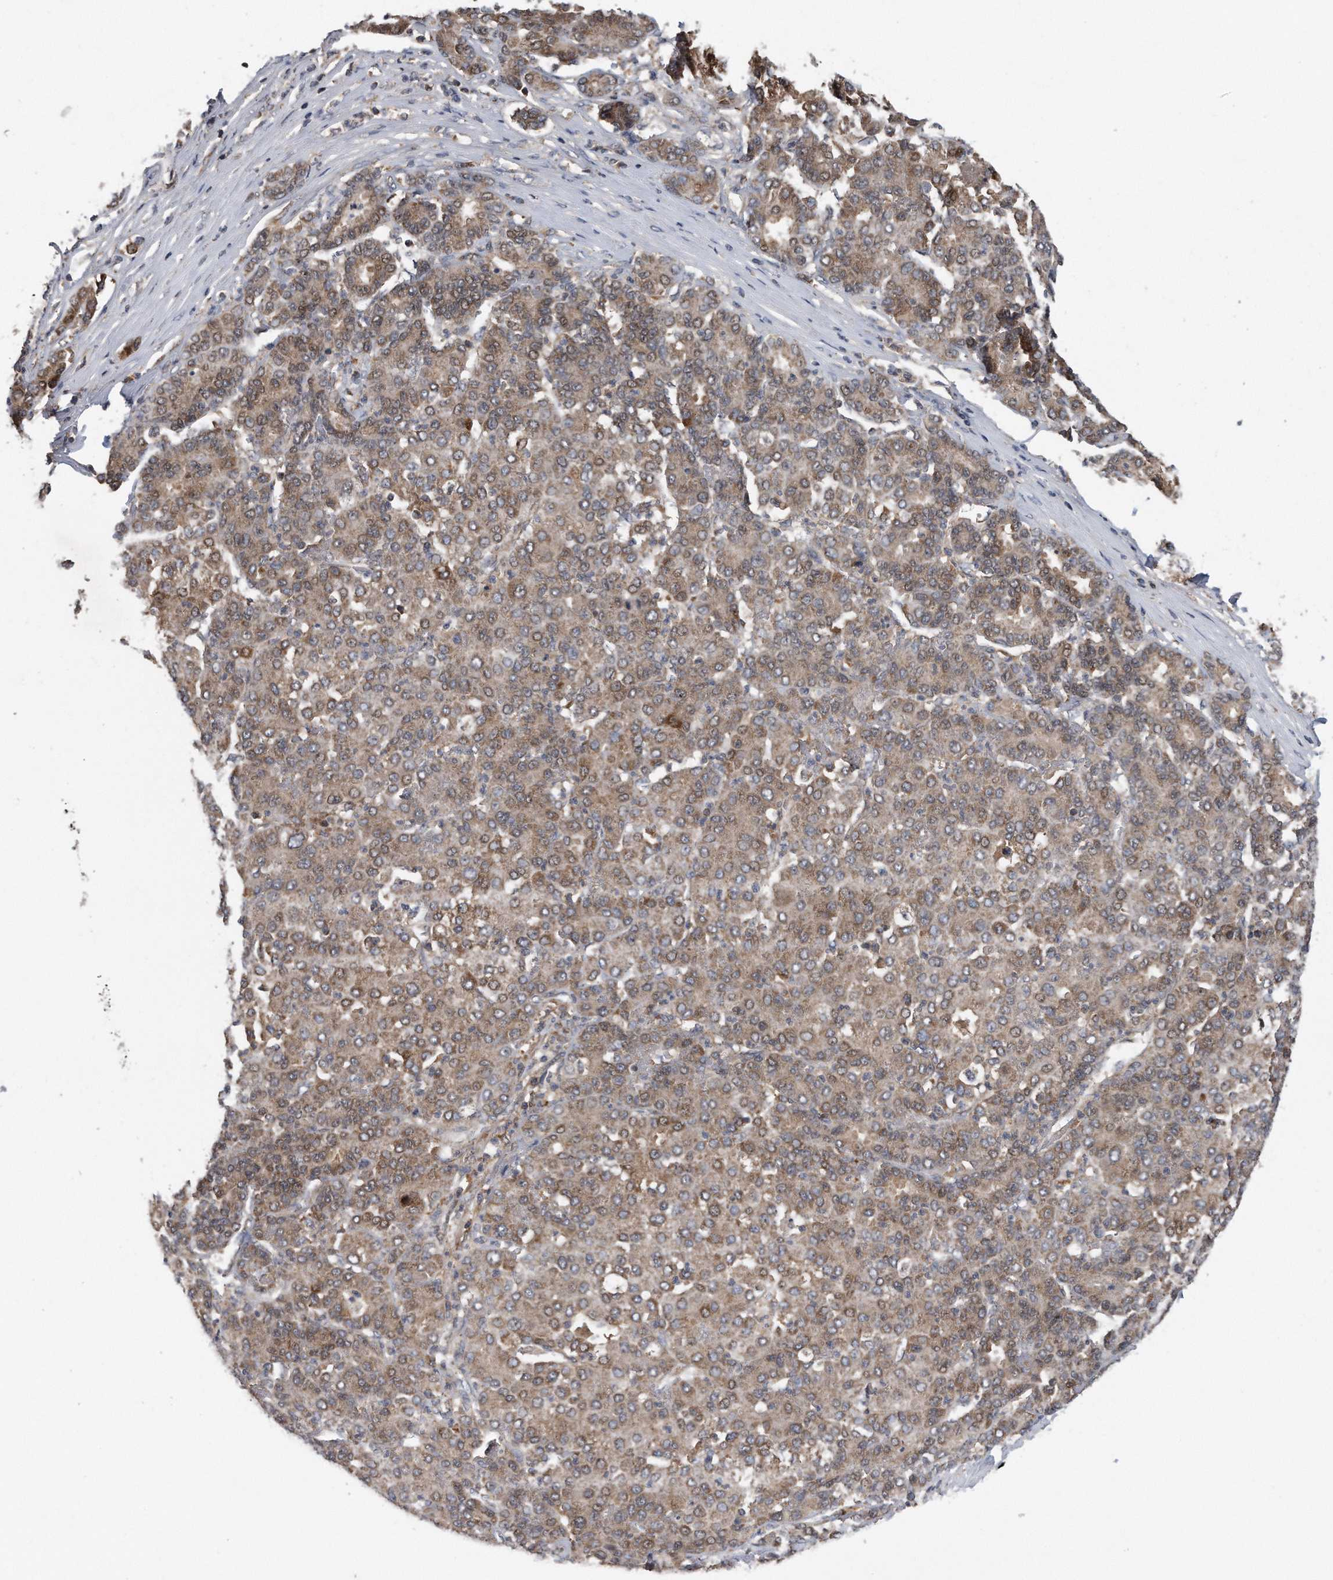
{"staining": {"intensity": "weak", "quantity": ">75%", "location": "cytoplasmic/membranous"}, "tissue": "liver cancer", "cell_type": "Tumor cells", "image_type": "cancer", "snomed": [{"axis": "morphology", "description": "Carcinoma, Hepatocellular, NOS"}, {"axis": "topography", "description": "Liver"}], "caption": "Immunohistochemical staining of human liver cancer demonstrates low levels of weak cytoplasmic/membranous expression in approximately >75% of tumor cells. (DAB IHC, brown staining for protein, blue staining for nuclei).", "gene": "ALPK2", "patient": {"sex": "male", "age": 65}}